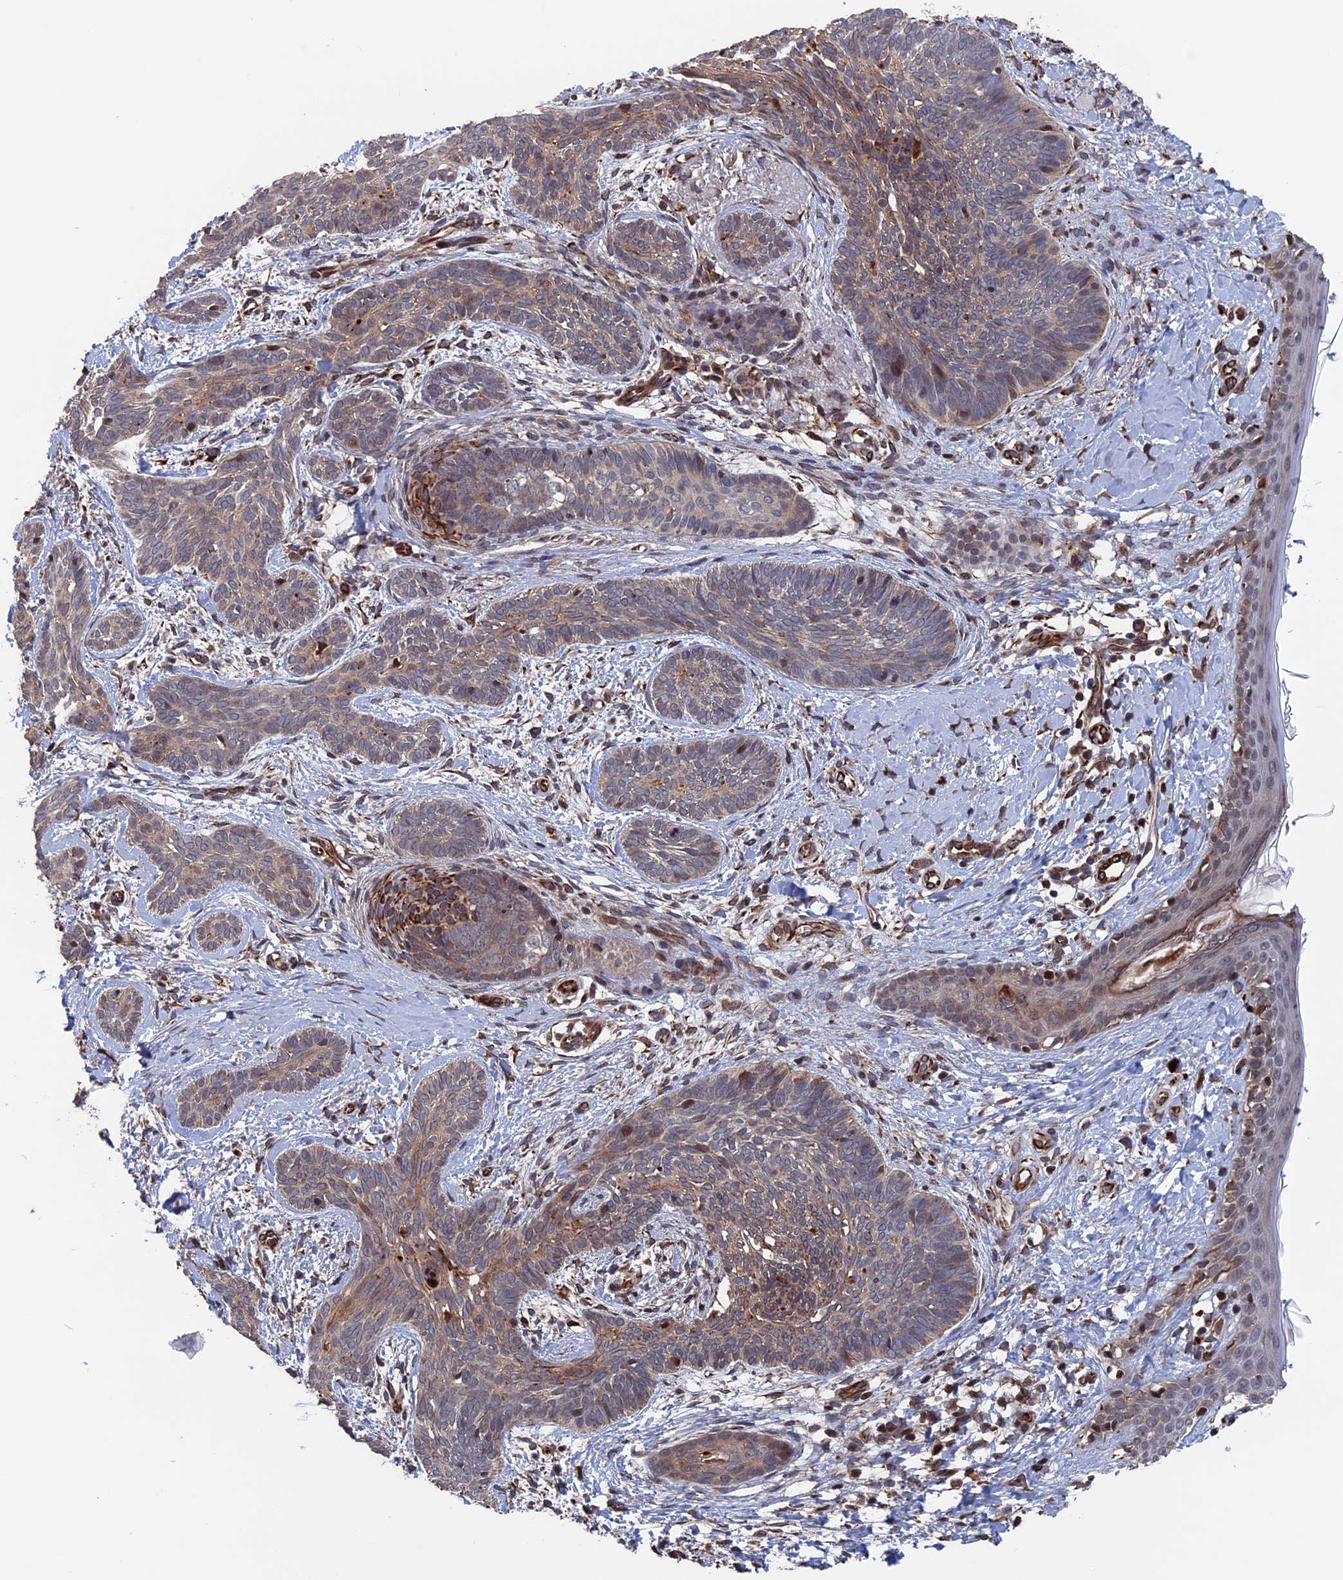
{"staining": {"intensity": "weak", "quantity": "25%-75%", "location": "cytoplasmic/membranous,nuclear"}, "tissue": "skin cancer", "cell_type": "Tumor cells", "image_type": "cancer", "snomed": [{"axis": "morphology", "description": "Basal cell carcinoma"}, {"axis": "topography", "description": "Skin"}], "caption": "An image of skin cancer (basal cell carcinoma) stained for a protein shows weak cytoplasmic/membranous and nuclear brown staining in tumor cells.", "gene": "PLA2G15", "patient": {"sex": "female", "age": 81}}